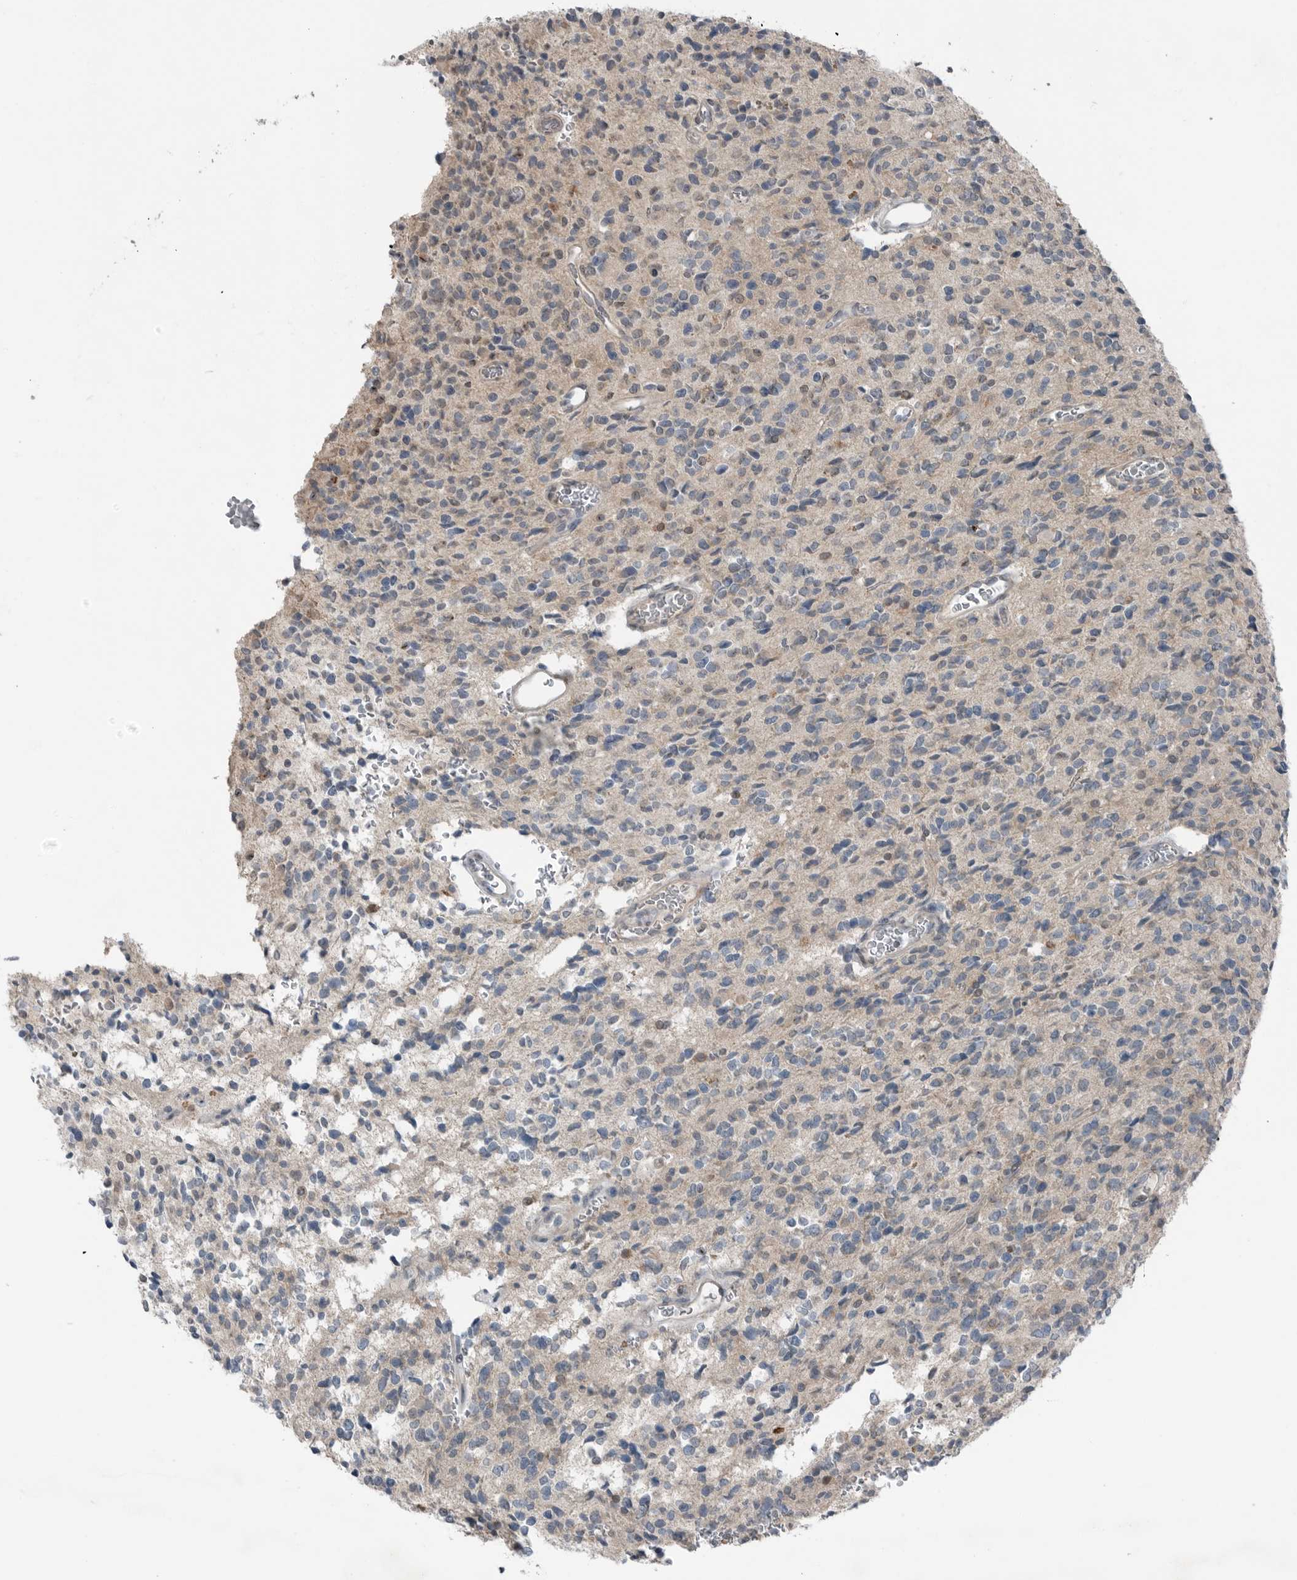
{"staining": {"intensity": "negative", "quantity": "none", "location": "none"}, "tissue": "glioma", "cell_type": "Tumor cells", "image_type": "cancer", "snomed": [{"axis": "morphology", "description": "Glioma, malignant, High grade"}, {"axis": "topography", "description": "Brain"}], "caption": "An image of human glioma is negative for staining in tumor cells.", "gene": "MFAP3L", "patient": {"sex": "male", "age": 34}}